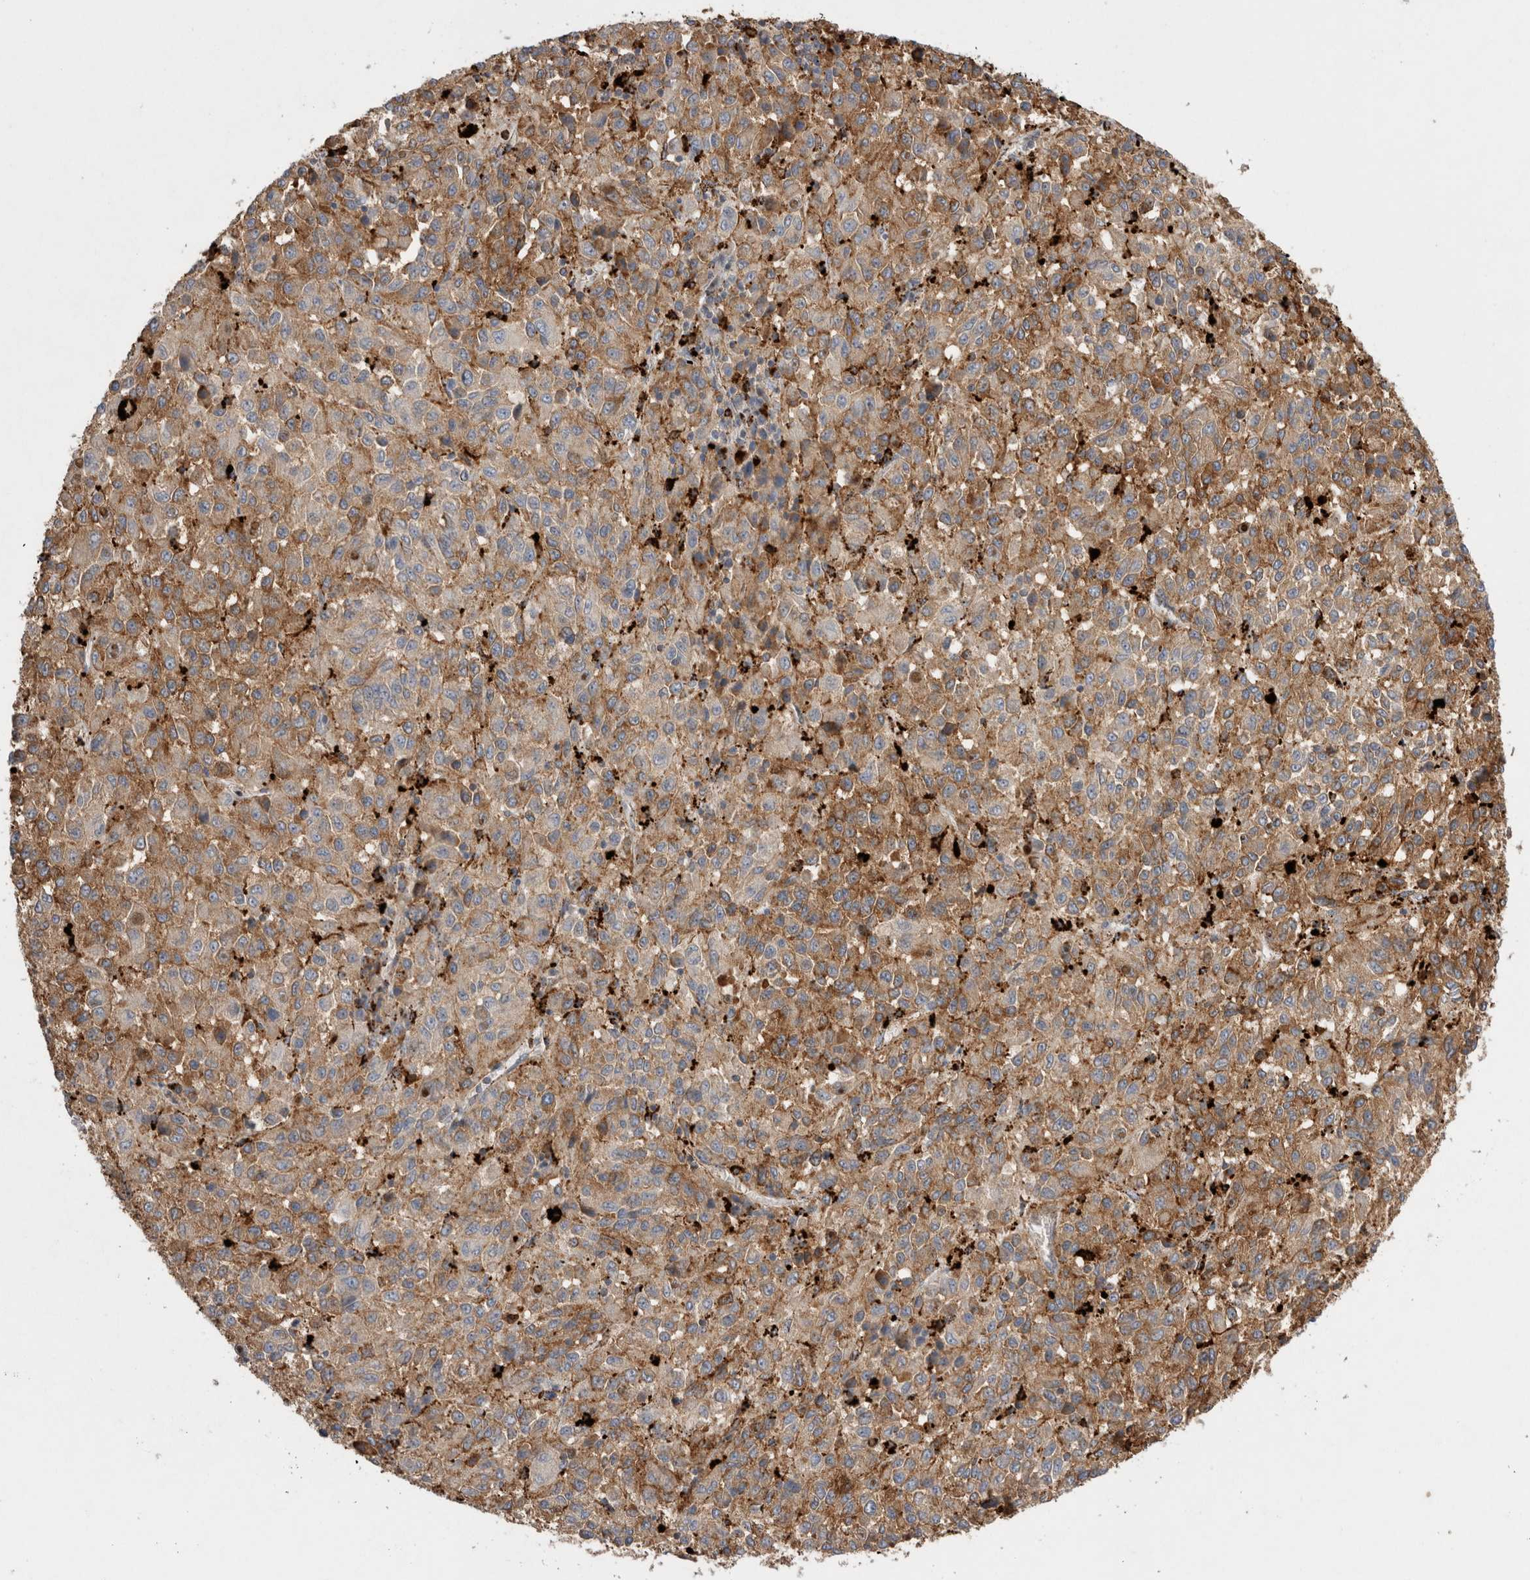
{"staining": {"intensity": "moderate", "quantity": ">75%", "location": "cytoplasmic/membranous"}, "tissue": "melanoma", "cell_type": "Tumor cells", "image_type": "cancer", "snomed": [{"axis": "morphology", "description": "Malignant melanoma, Metastatic site"}, {"axis": "topography", "description": "Lung"}], "caption": "Protein staining of melanoma tissue shows moderate cytoplasmic/membranous positivity in about >75% of tumor cells.", "gene": "CTSA", "patient": {"sex": "male", "age": 64}}